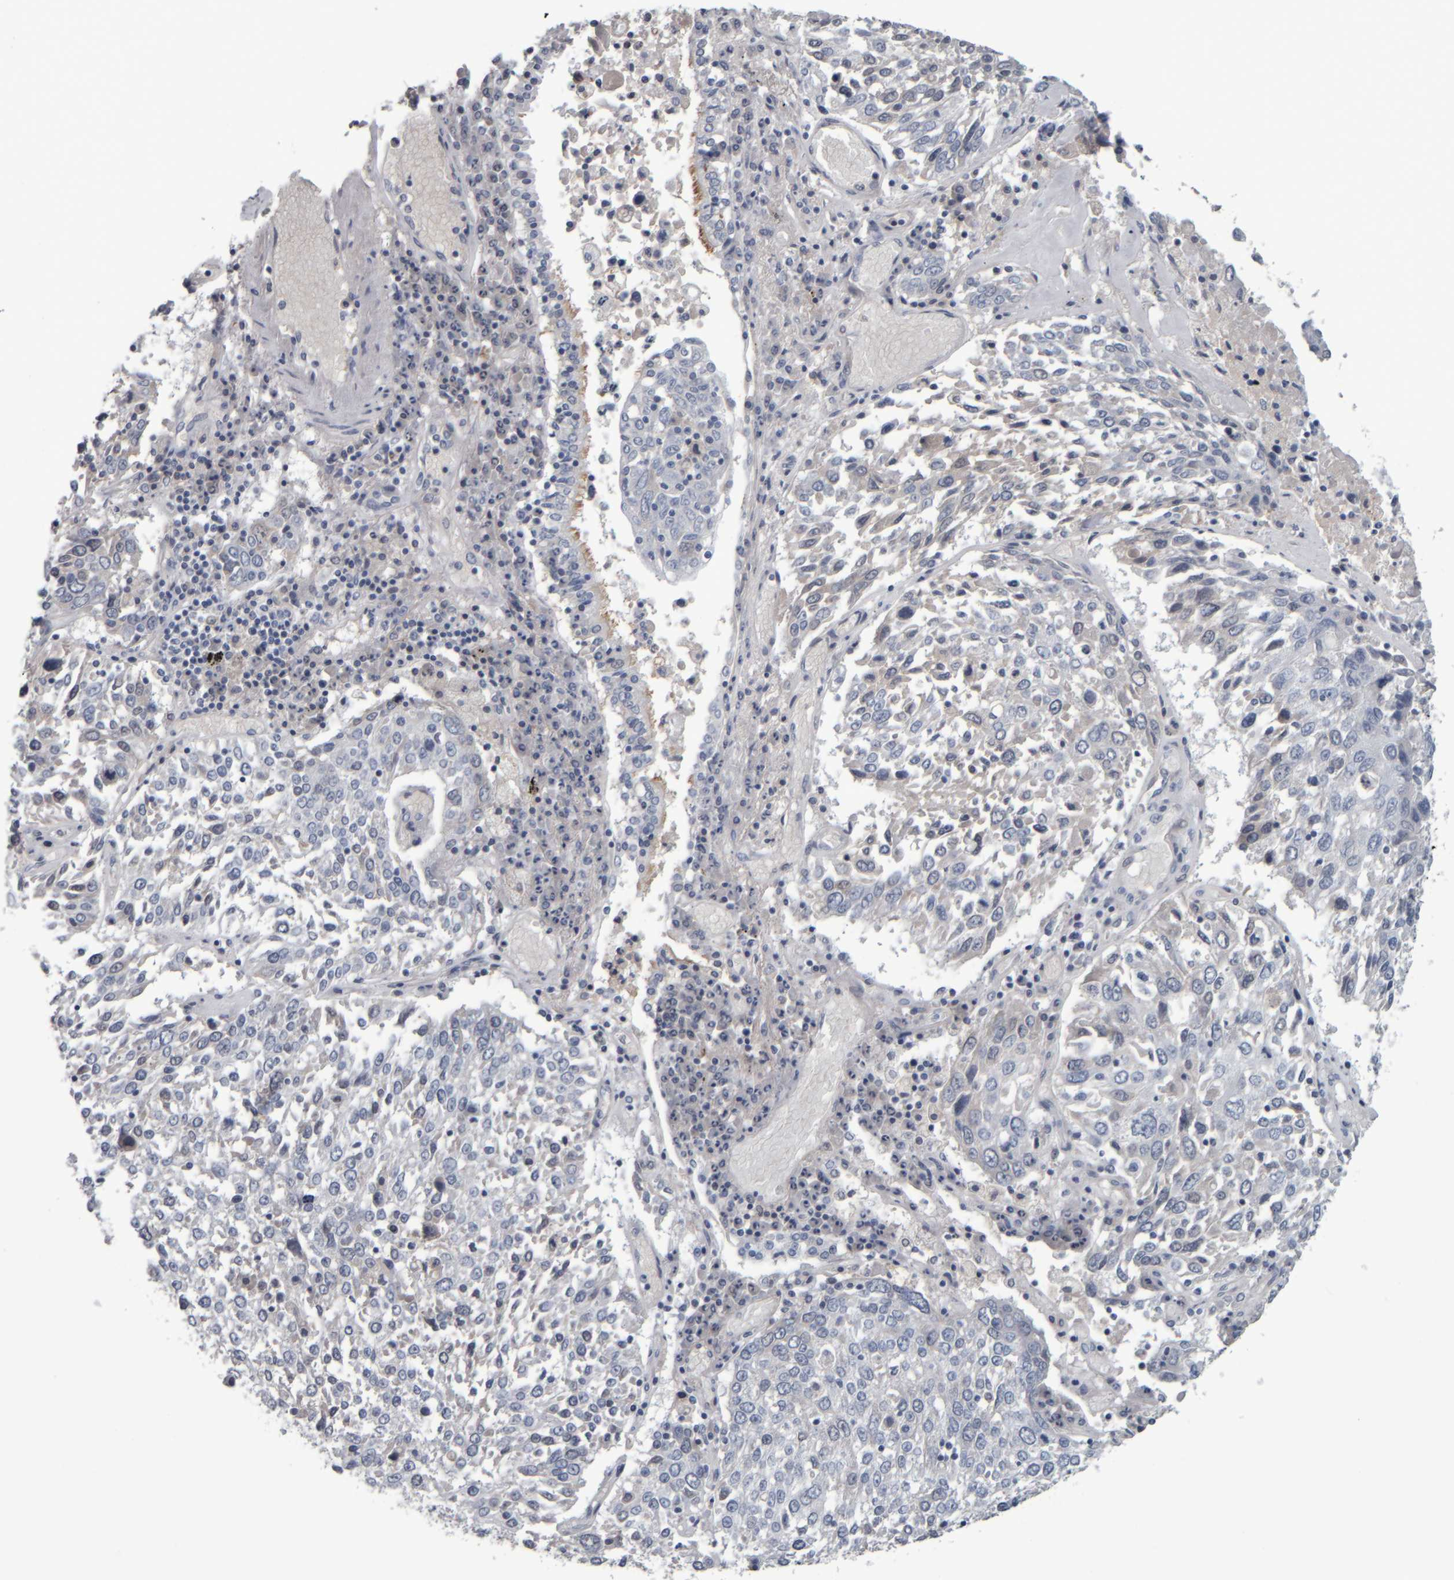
{"staining": {"intensity": "negative", "quantity": "none", "location": "none"}, "tissue": "lung cancer", "cell_type": "Tumor cells", "image_type": "cancer", "snomed": [{"axis": "morphology", "description": "Squamous cell carcinoma, NOS"}, {"axis": "topography", "description": "Lung"}], "caption": "The IHC micrograph has no significant staining in tumor cells of squamous cell carcinoma (lung) tissue.", "gene": "CAVIN4", "patient": {"sex": "male", "age": 65}}